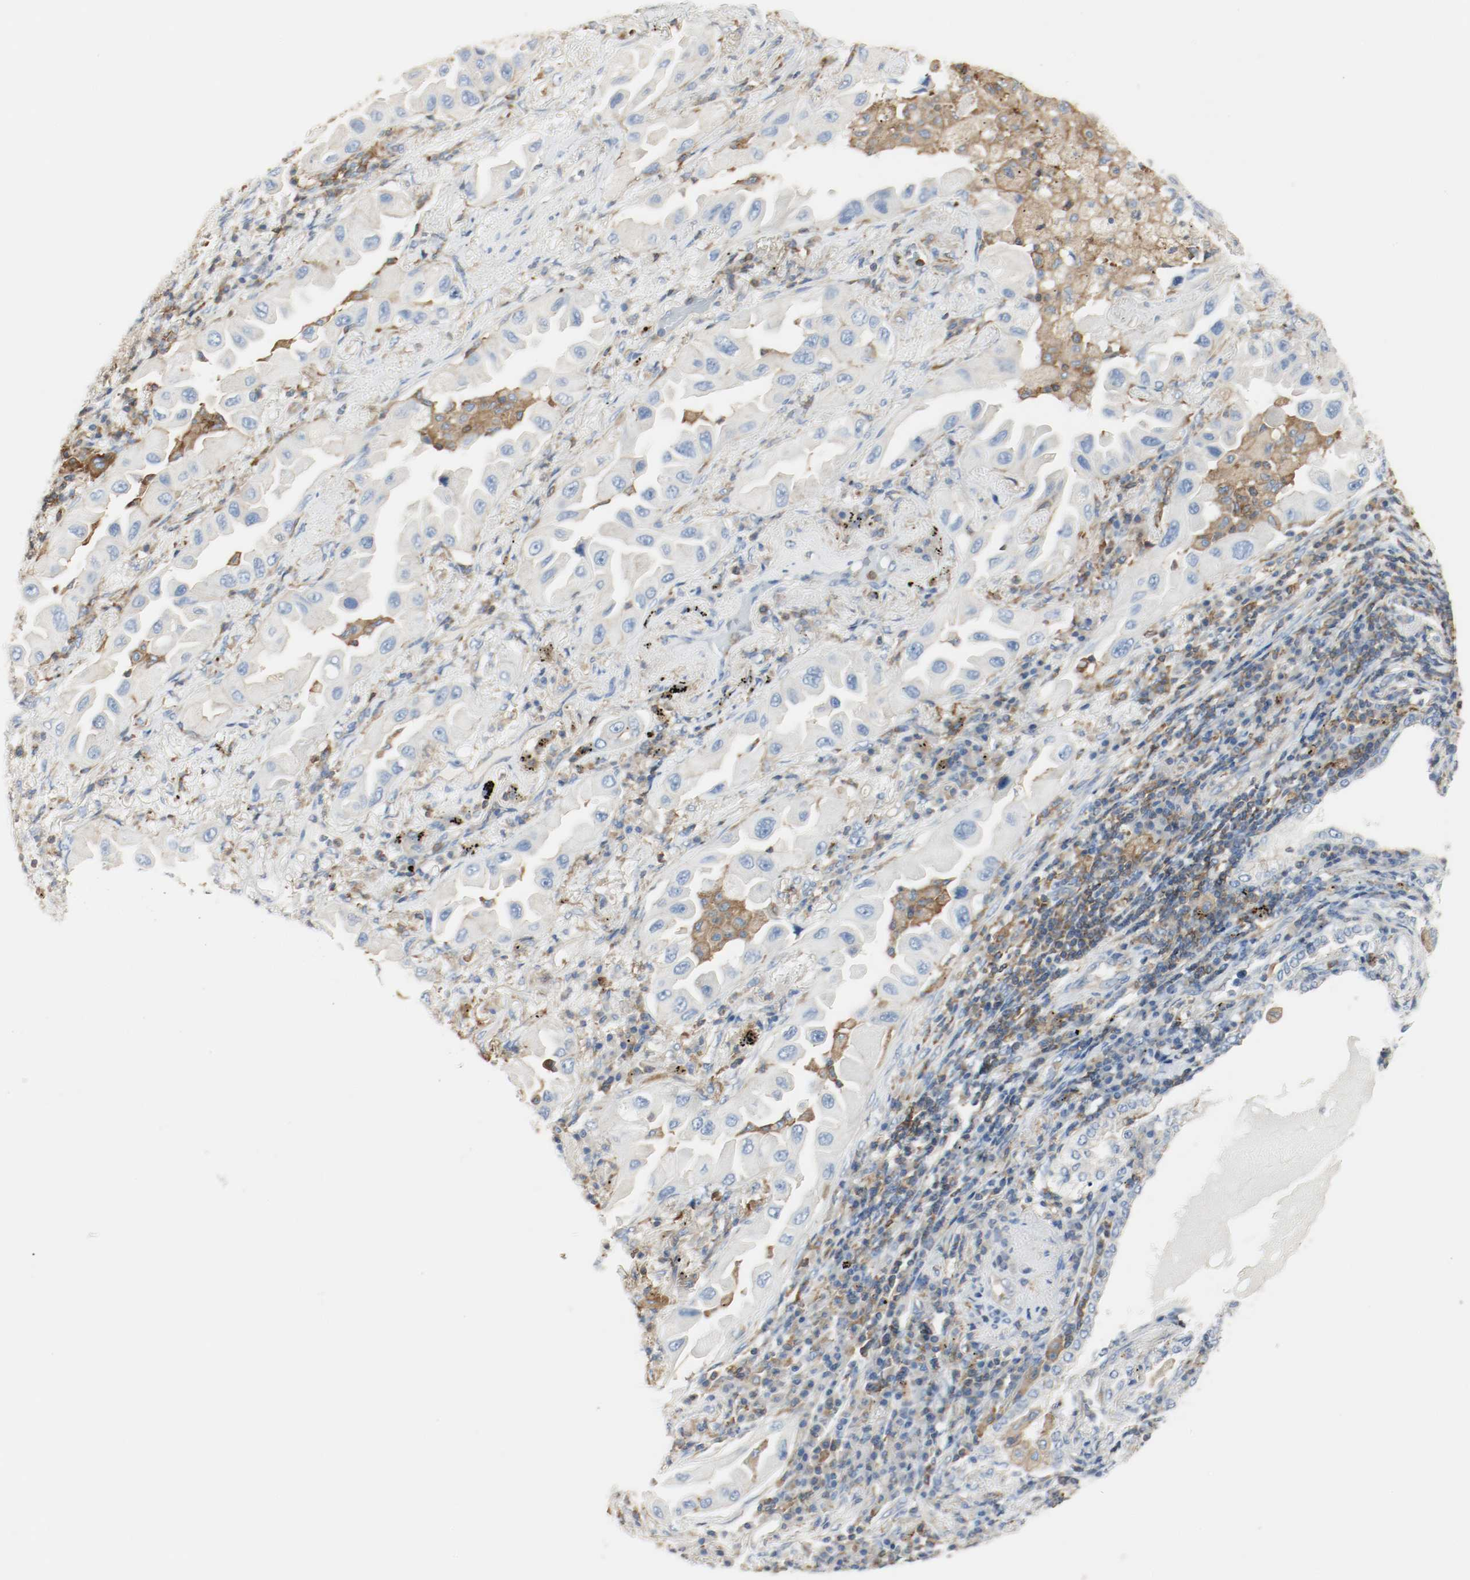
{"staining": {"intensity": "weak", "quantity": "25%-75%", "location": "cytoplasmic/membranous"}, "tissue": "lung cancer", "cell_type": "Tumor cells", "image_type": "cancer", "snomed": [{"axis": "morphology", "description": "Adenocarcinoma, NOS"}, {"axis": "topography", "description": "Lung"}], "caption": "Lung adenocarcinoma was stained to show a protein in brown. There is low levels of weak cytoplasmic/membranous expression in about 25%-75% of tumor cells.", "gene": "ARPC1B", "patient": {"sex": "female", "age": 65}}